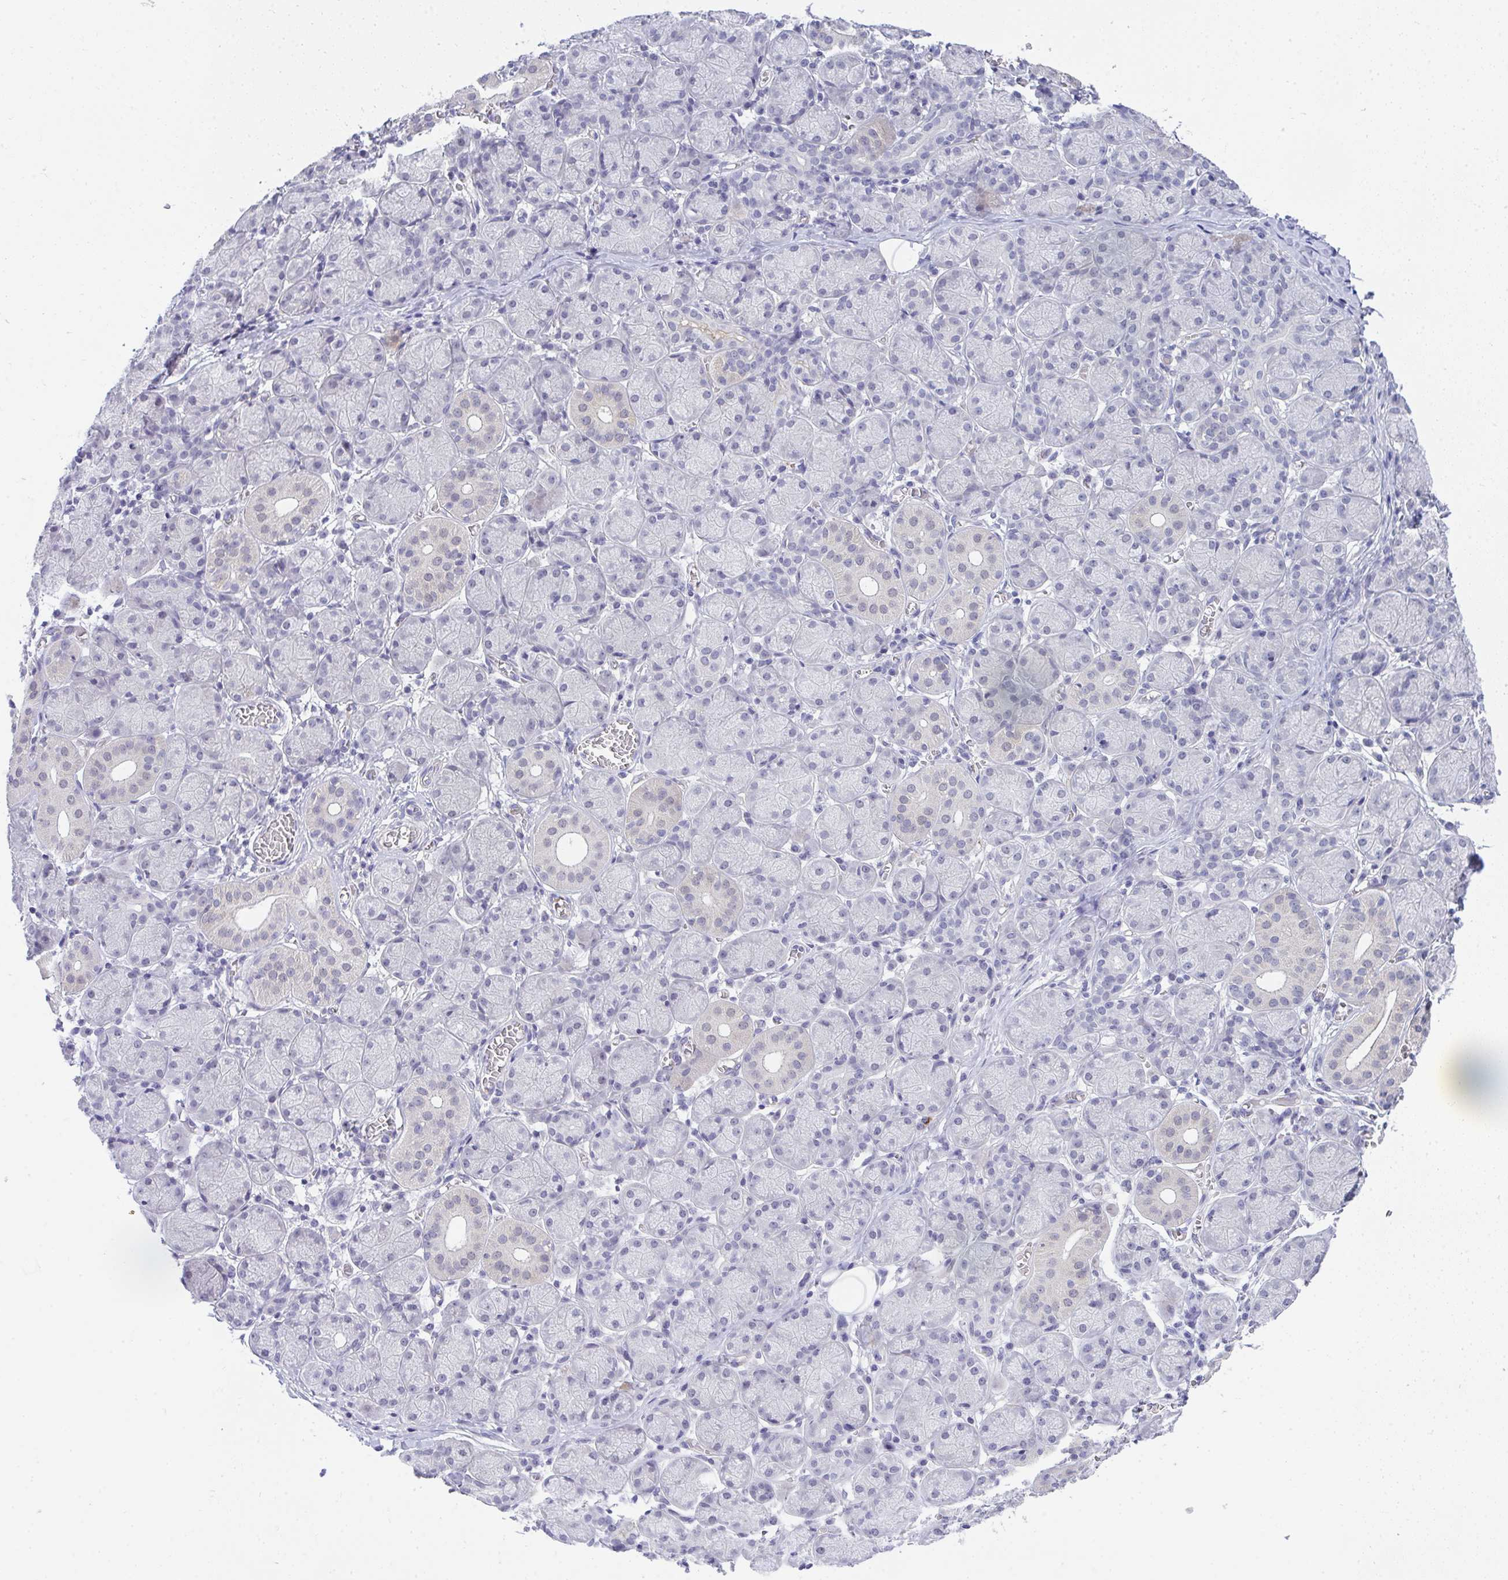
{"staining": {"intensity": "negative", "quantity": "none", "location": "none"}, "tissue": "salivary gland", "cell_type": "Glandular cells", "image_type": "normal", "snomed": [{"axis": "morphology", "description": "Normal tissue, NOS"}, {"axis": "topography", "description": "Salivary gland"}], "caption": "Human salivary gland stained for a protein using immunohistochemistry displays no expression in glandular cells.", "gene": "TMEM82", "patient": {"sex": "female", "age": 24}}